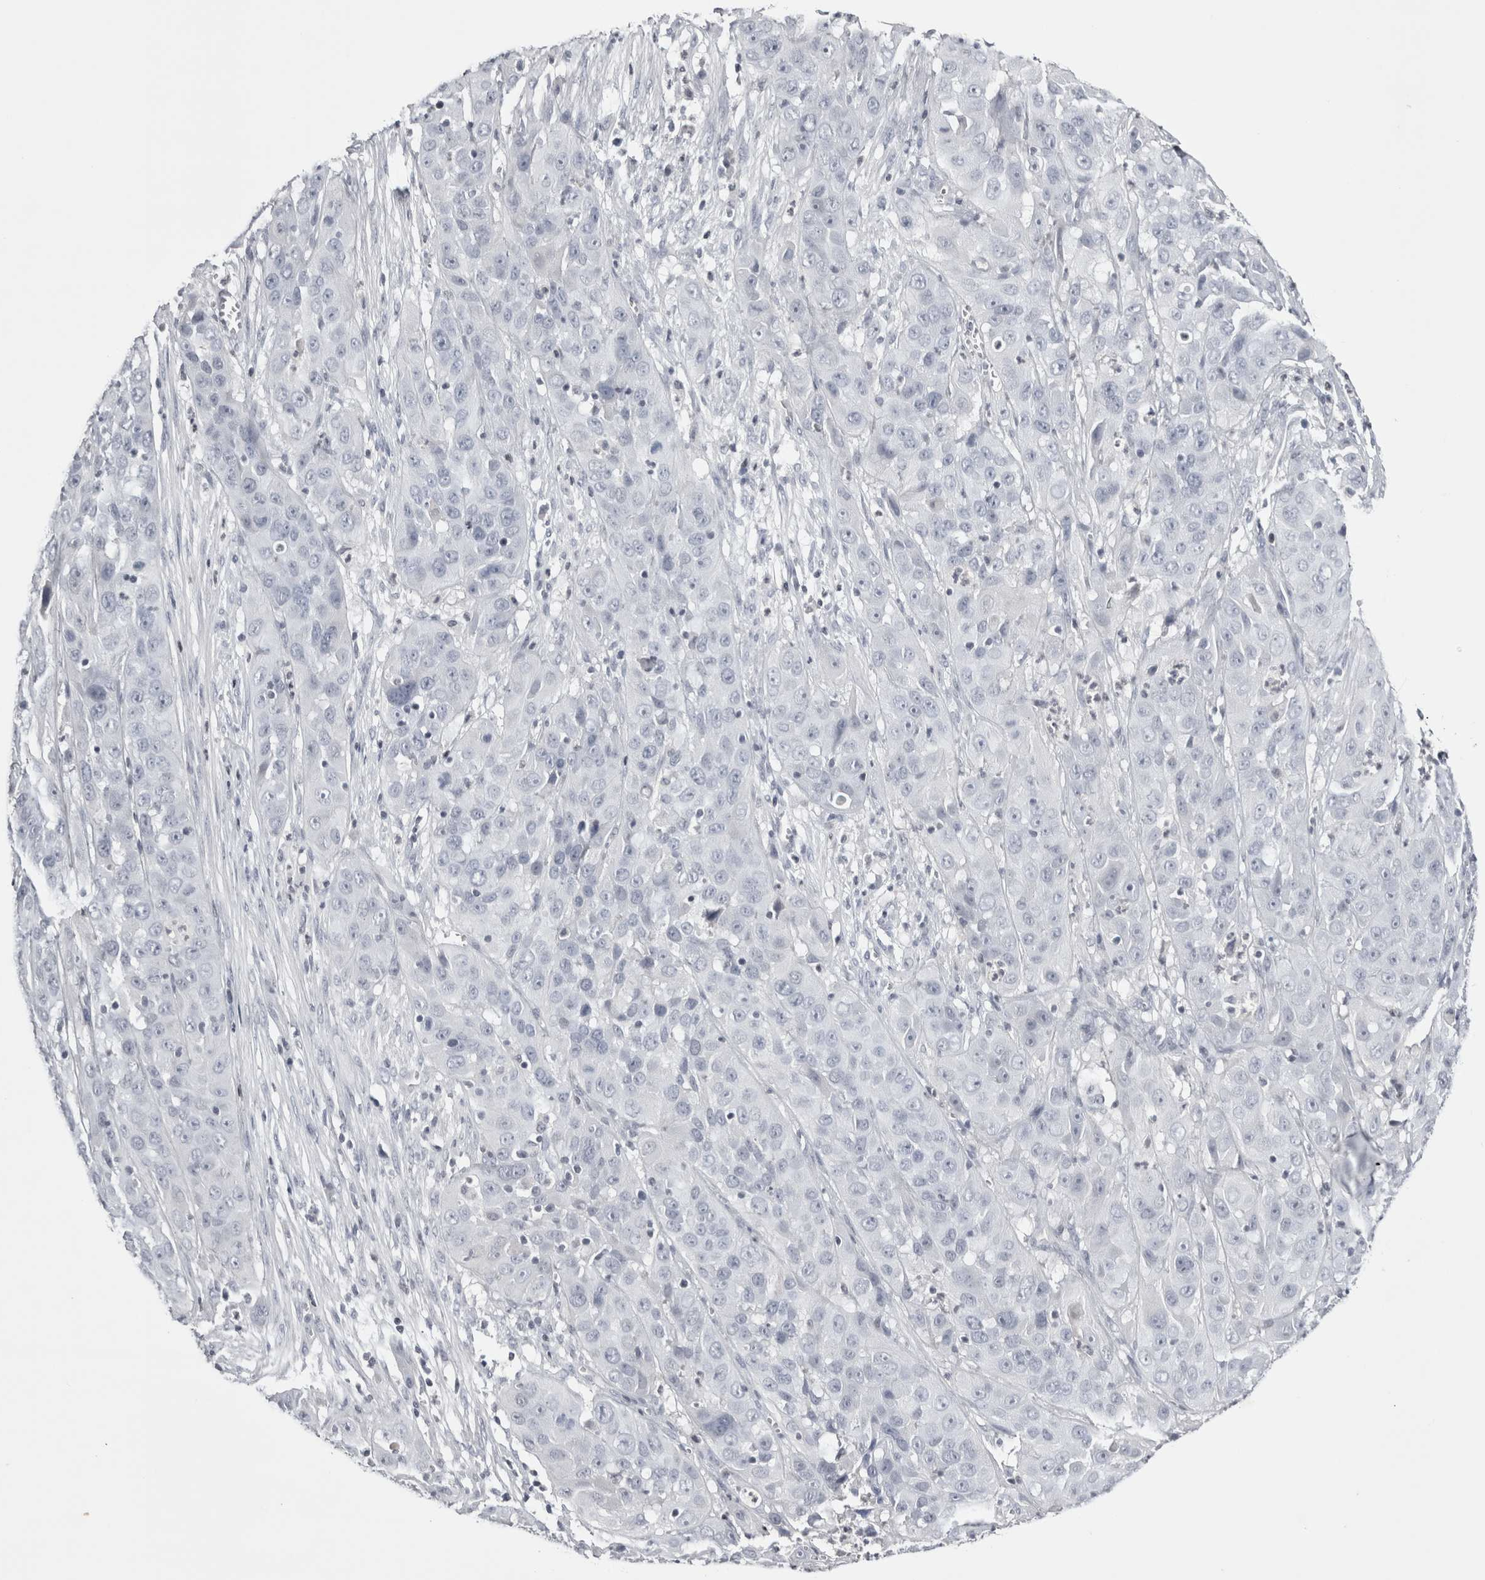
{"staining": {"intensity": "negative", "quantity": "none", "location": "none"}, "tissue": "cervical cancer", "cell_type": "Tumor cells", "image_type": "cancer", "snomed": [{"axis": "morphology", "description": "Squamous cell carcinoma, NOS"}, {"axis": "topography", "description": "Cervix"}], "caption": "A photomicrograph of squamous cell carcinoma (cervical) stained for a protein exhibits no brown staining in tumor cells. (Stains: DAB immunohistochemistry with hematoxylin counter stain, Microscopy: brightfield microscopy at high magnification).", "gene": "FNDC8", "patient": {"sex": "female", "age": 32}}